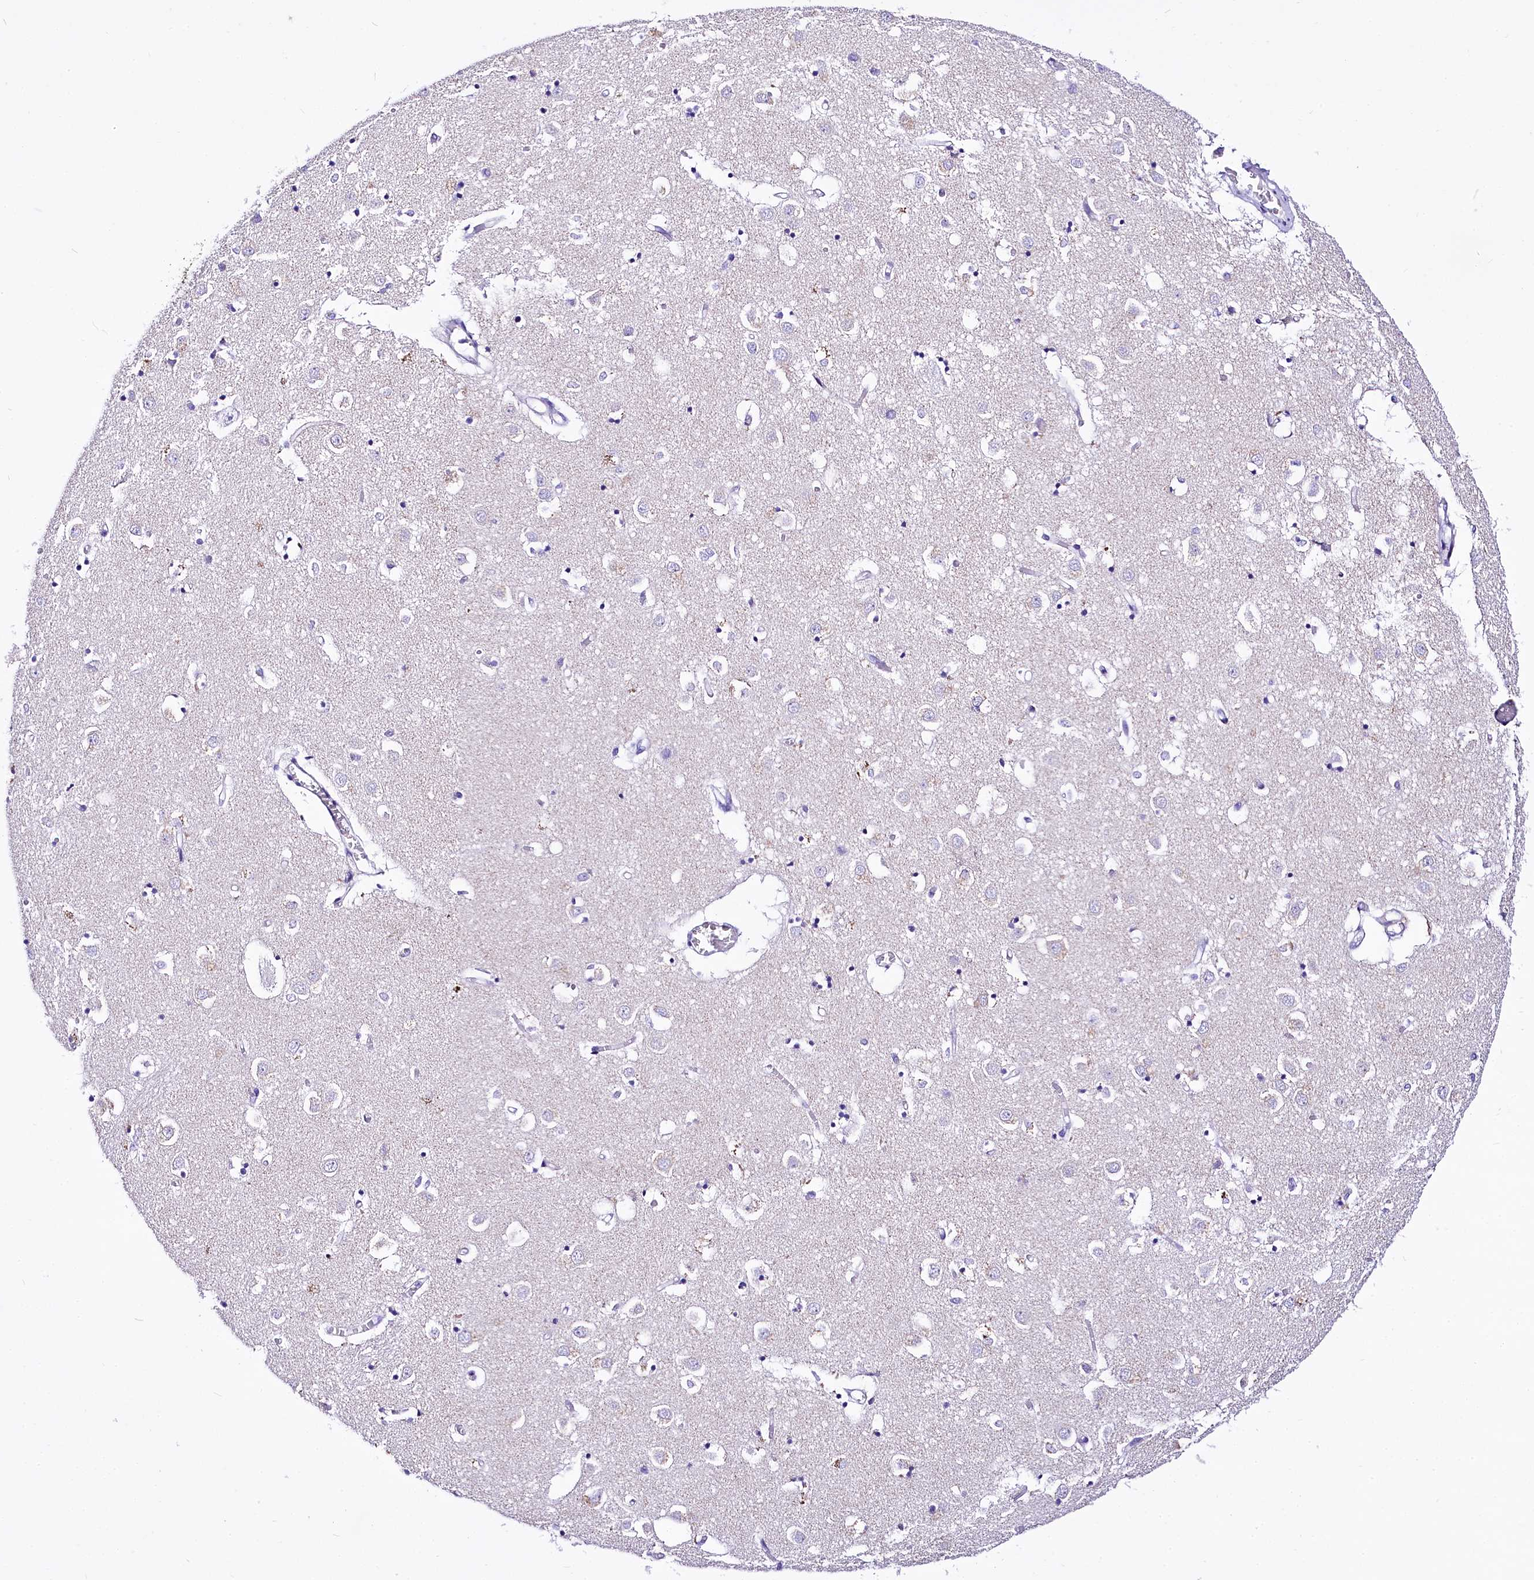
{"staining": {"intensity": "negative", "quantity": "none", "location": "none"}, "tissue": "caudate", "cell_type": "Glial cells", "image_type": "normal", "snomed": [{"axis": "morphology", "description": "Normal tissue, NOS"}, {"axis": "topography", "description": "Lateral ventricle wall"}], "caption": "The IHC image has no significant expression in glial cells of caudate. Brightfield microscopy of immunohistochemistry (IHC) stained with DAB (brown) and hematoxylin (blue), captured at high magnification.", "gene": "A2ML1", "patient": {"sex": "male", "age": 70}}